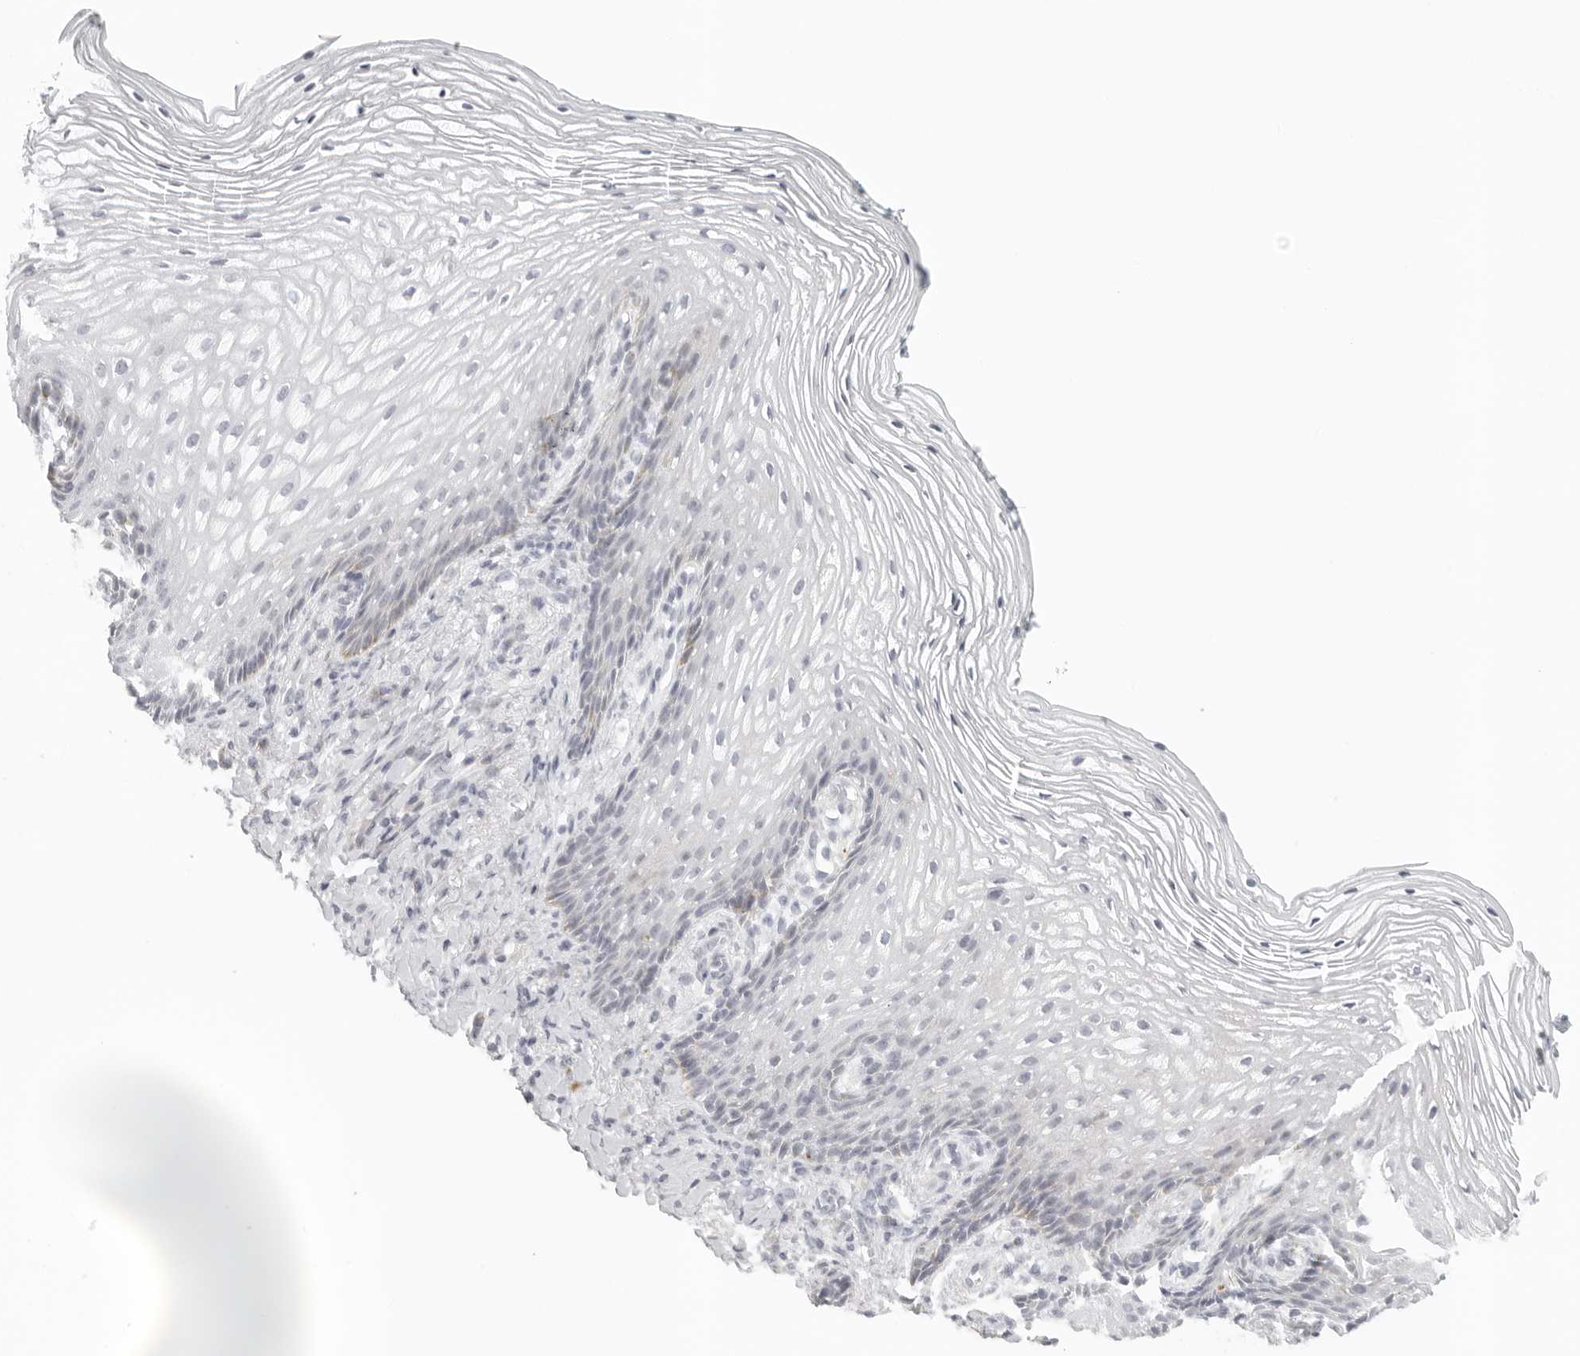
{"staining": {"intensity": "weak", "quantity": "<25%", "location": "cytoplasmic/membranous"}, "tissue": "vagina", "cell_type": "Squamous epithelial cells", "image_type": "normal", "snomed": [{"axis": "morphology", "description": "Normal tissue, NOS"}, {"axis": "topography", "description": "Vagina"}], "caption": "DAB immunohistochemical staining of unremarkable human vagina exhibits no significant expression in squamous epithelial cells.", "gene": "RPS6KC1", "patient": {"sex": "female", "age": 60}}